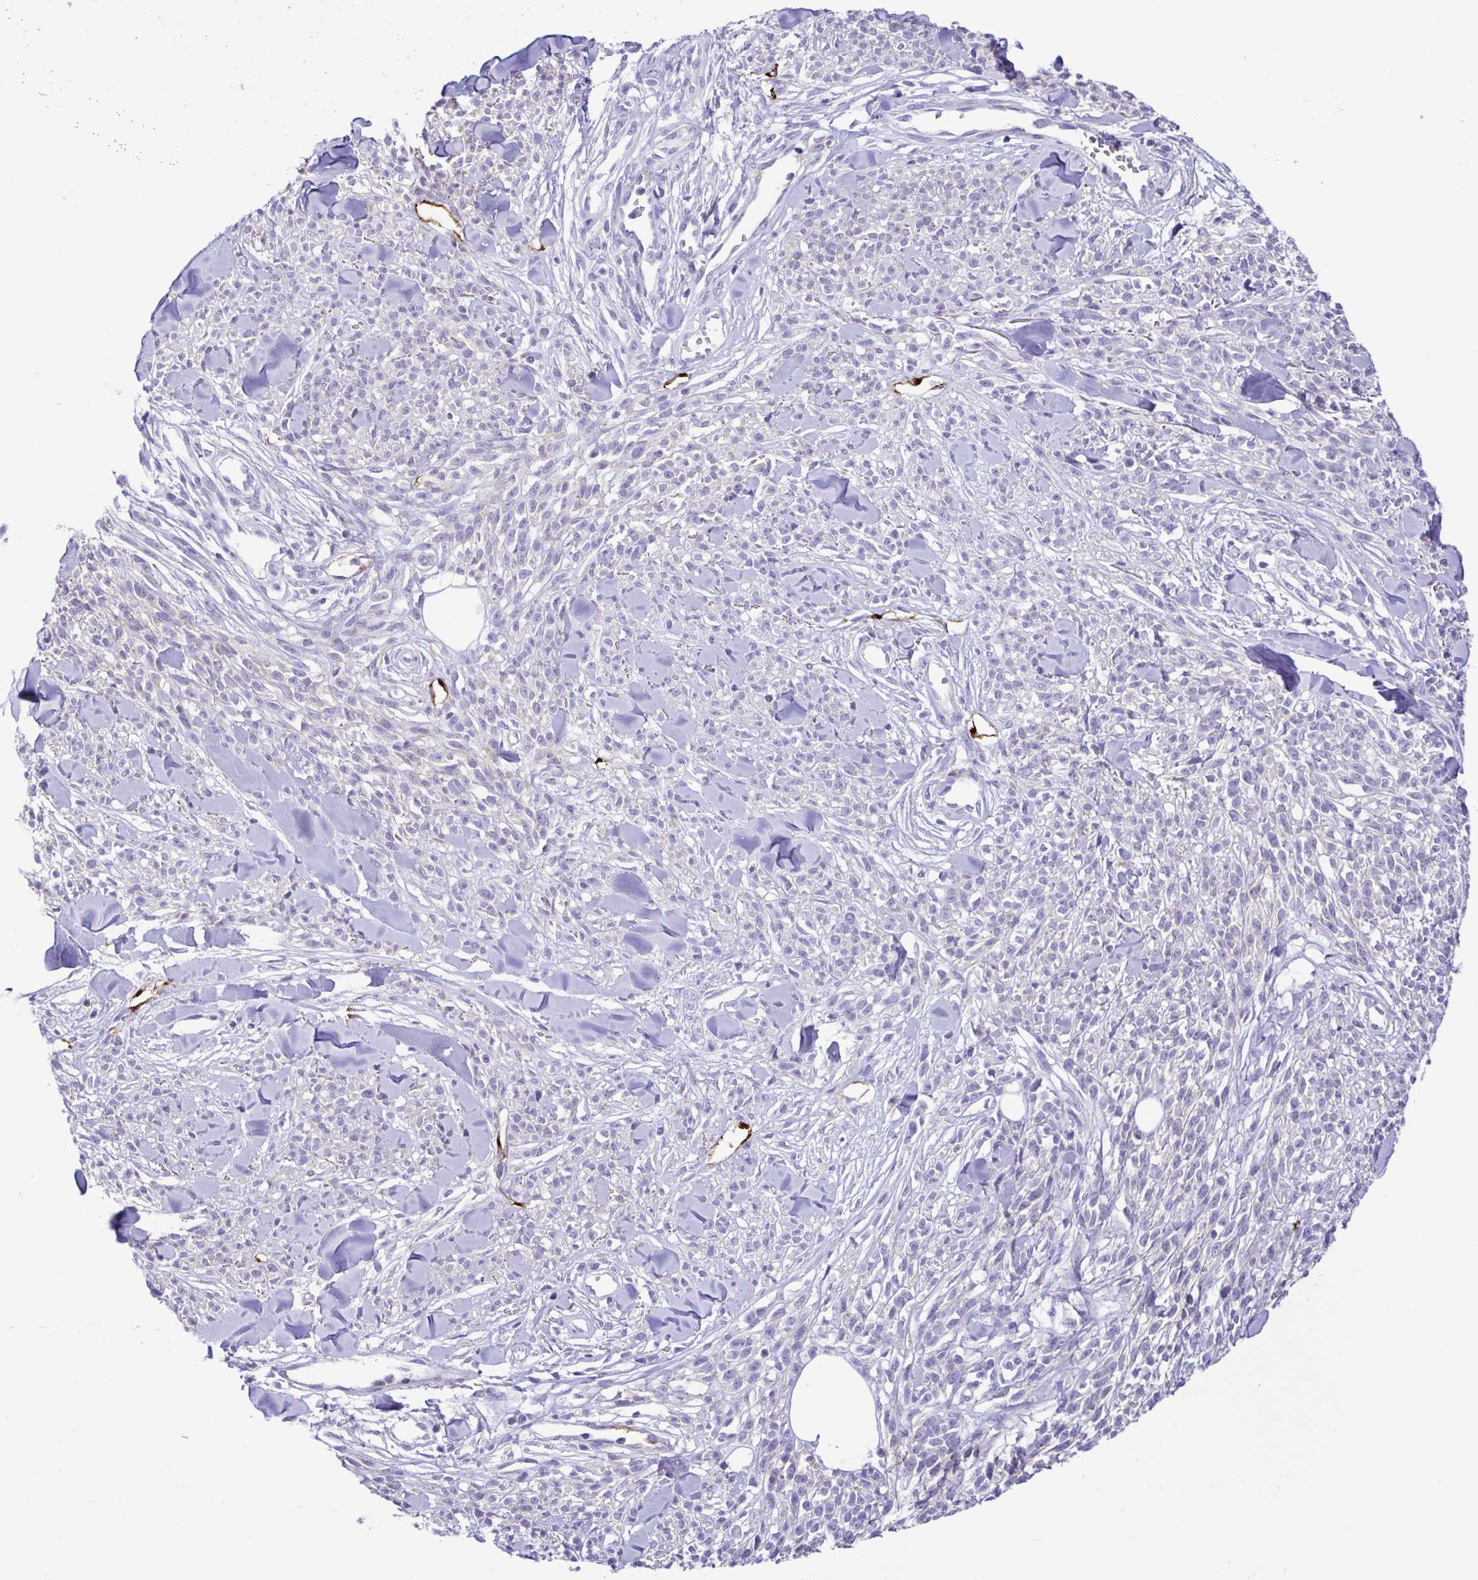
{"staining": {"intensity": "negative", "quantity": "none", "location": "none"}, "tissue": "melanoma", "cell_type": "Tumor cells", "image_type": "cancer", "snomed": [{"axis": "morphology", "description": "Malignant melanoma, NOS"}, {"axis": "topography", "description": "Skin"}, {"axis": "topography", "description": "Skin of trunk"}], "caption": "A high-resolution image shows immunohistochemistry (IHC) staining of malignant melanoma, which exhibits no significant positivity in tumor cells.", "gene": "GPR182", "patient": {"sex": "male", "age": 74}}